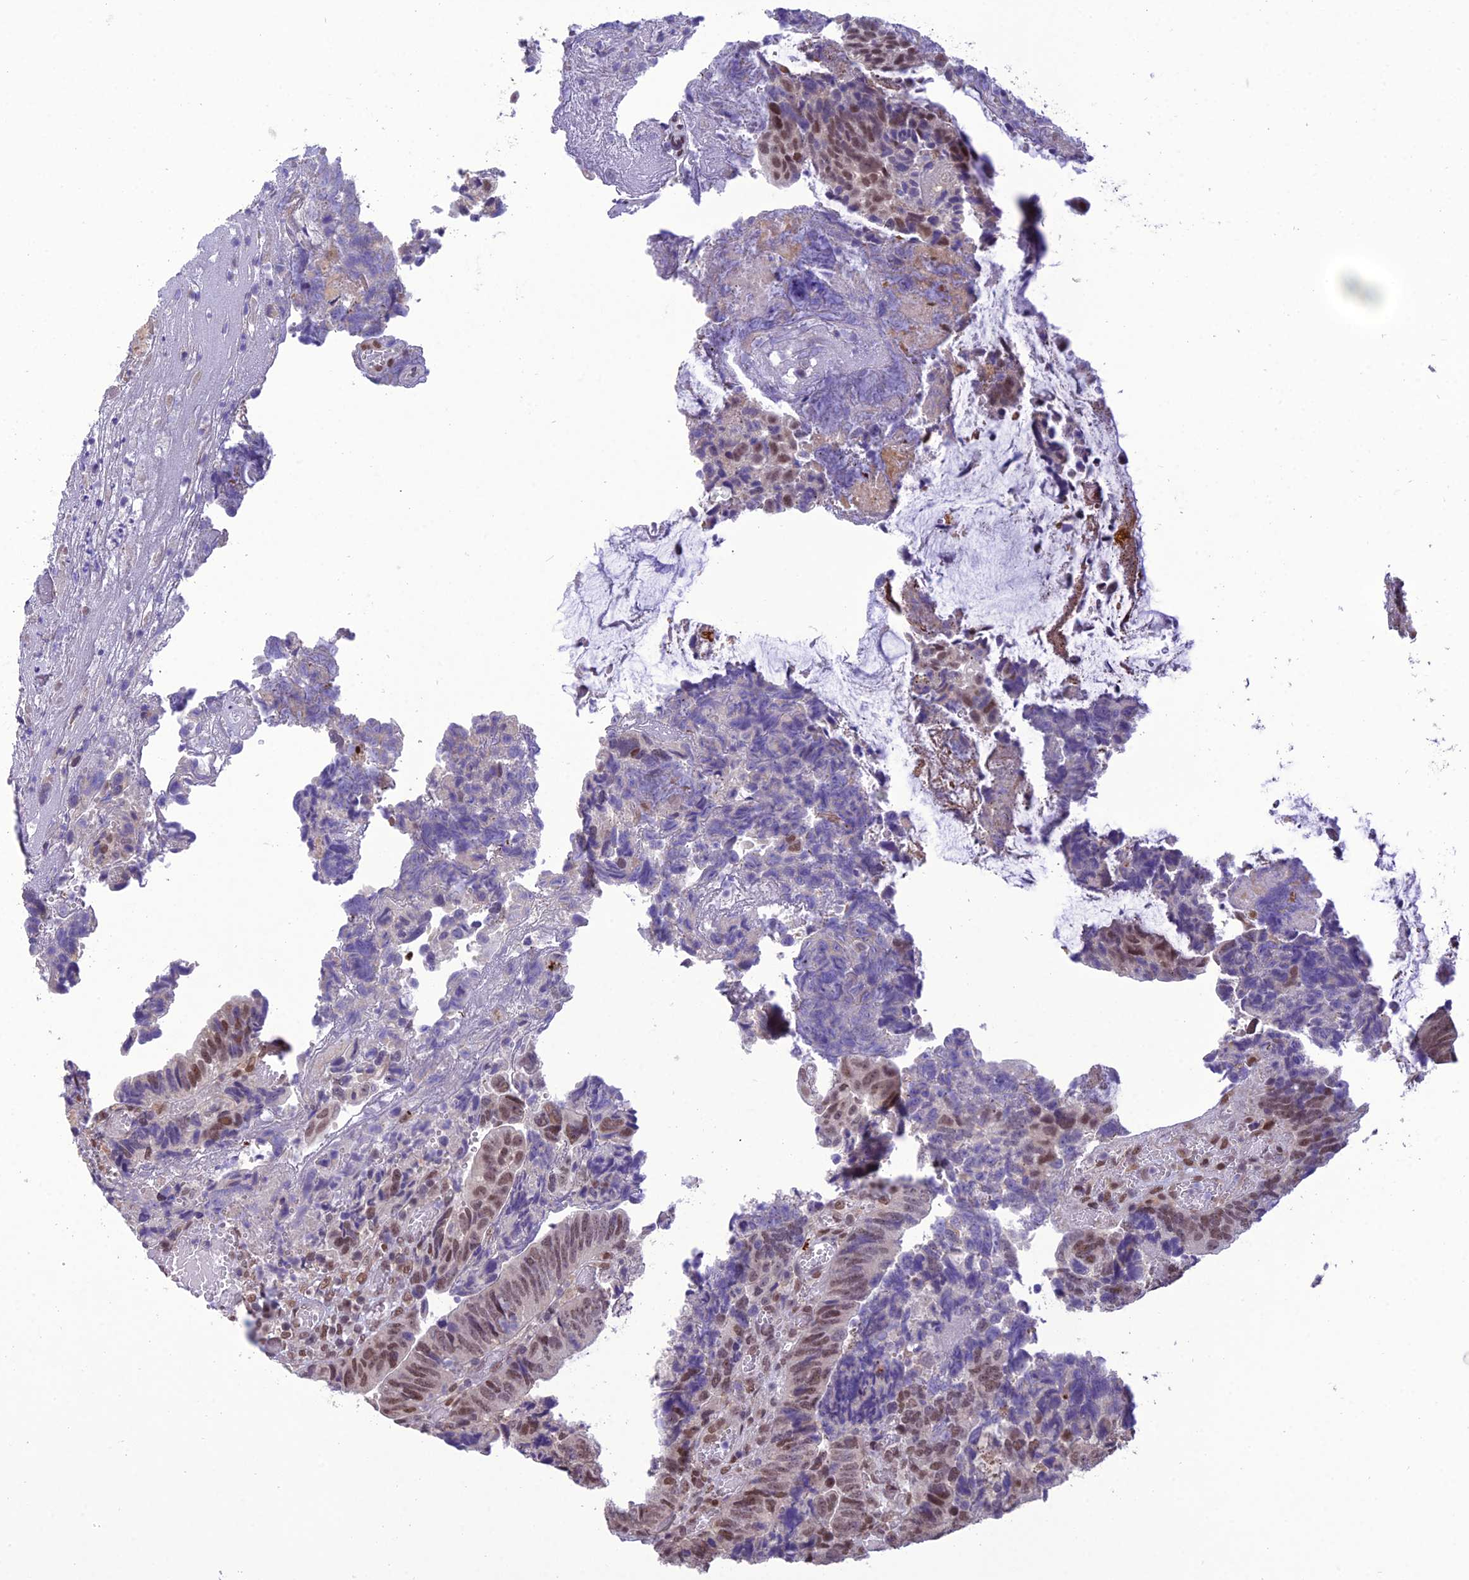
{"staining": {"intensity": "moderate", "quantity": "25%-75%", "location": "nuclear"}, "tissue": "colorectal cancer", "cell_type": "Tumor cells", "image_type": "cancer", "snomed": [{"axis": "morphology", "description": "Adenocarcinoma, NOS"}, {"axis": "topography", "description": "Colon"}], "caption": "Immunohistochemistry histopathology image of neoplastic tissue: colorectal cancer (adenocarcinoma) stained using immunohistochemistry (IHC) displays medium levels of moderate protein expression localized specifically in the nuclear of tumor cells, appearing as a nuclear brown color.", "gene": "RANBP3", "patient": {"sex": "female", "age": 67}}